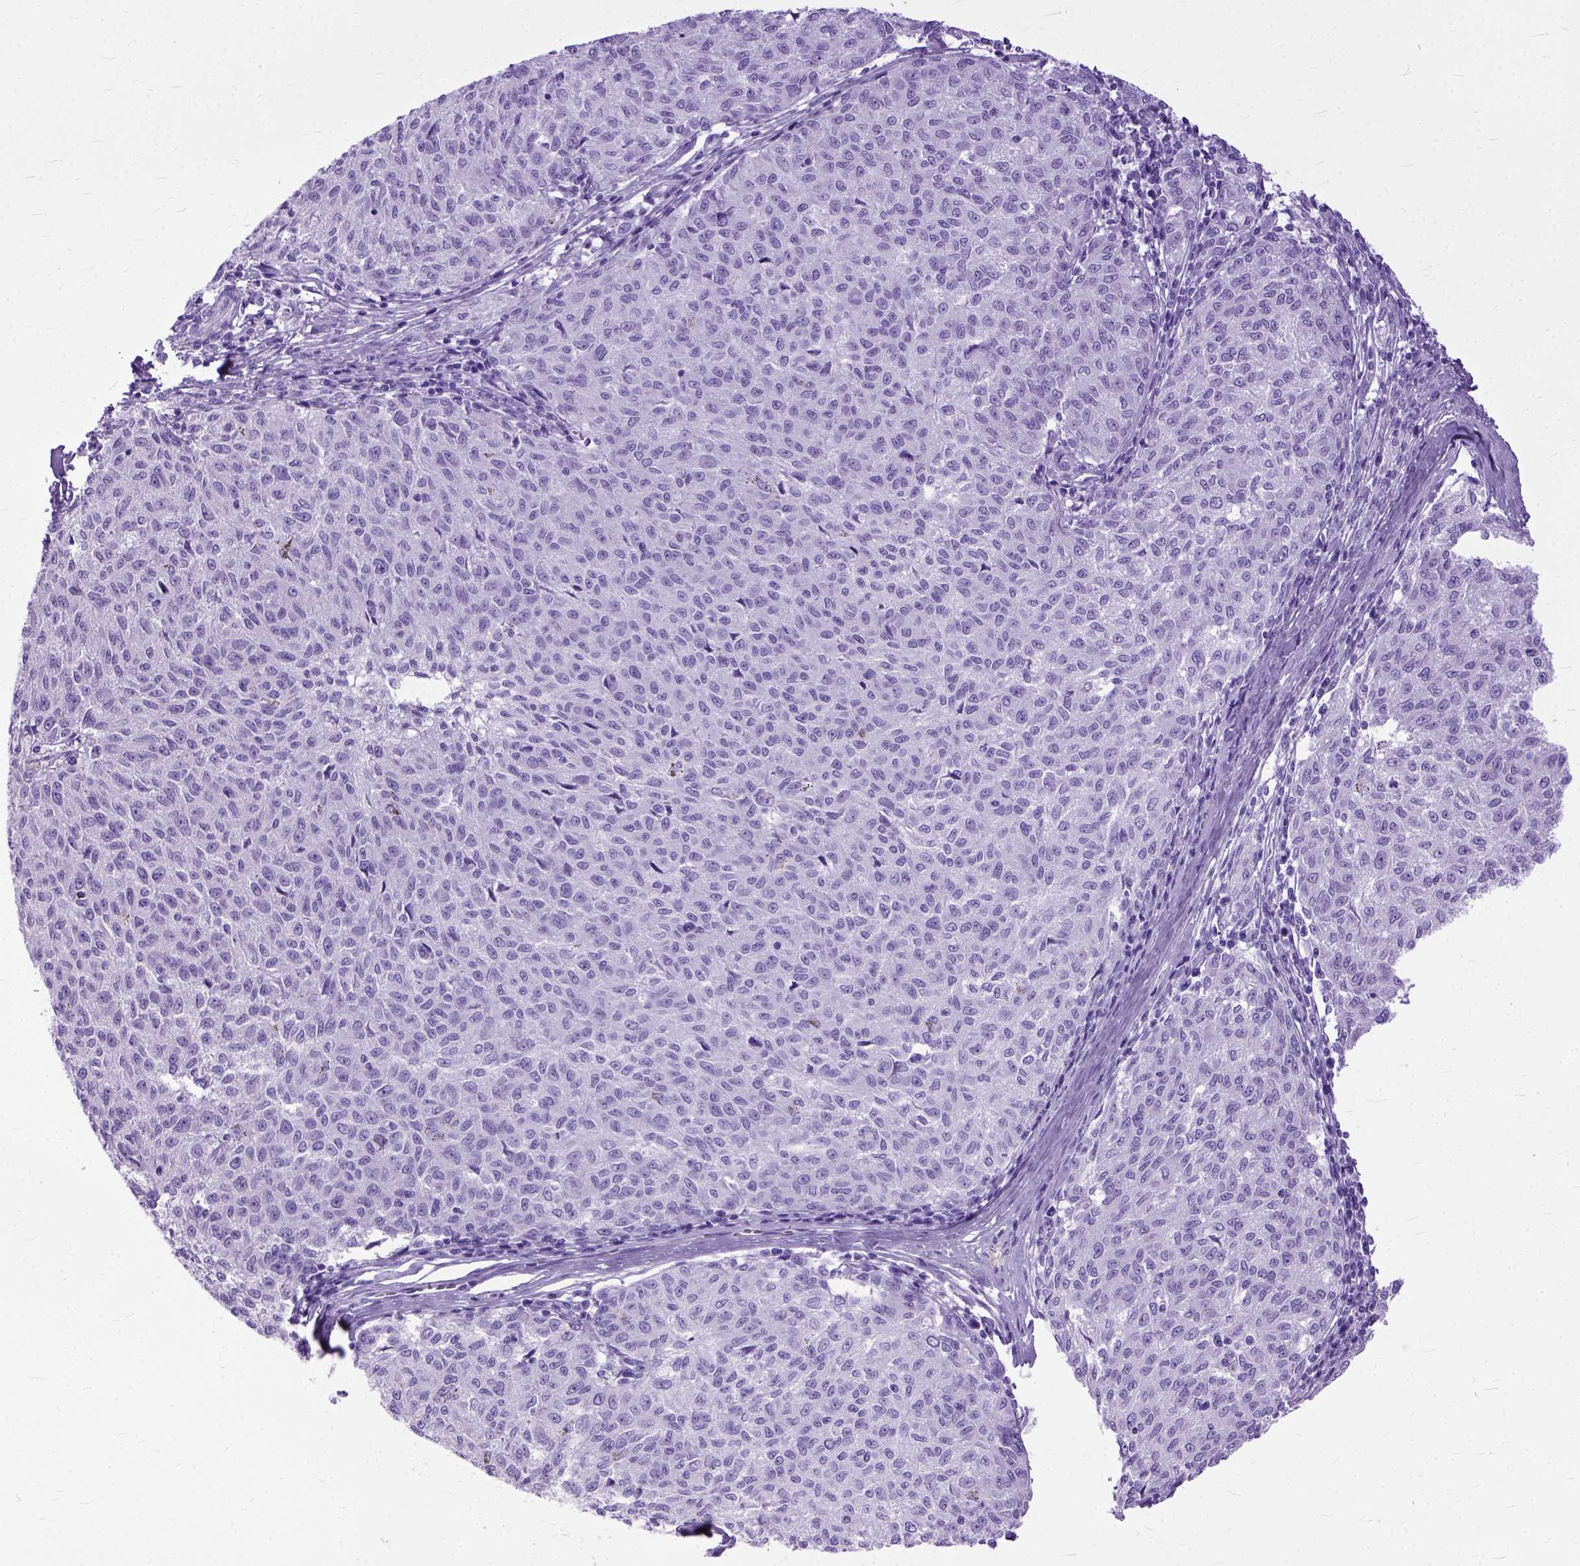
{"staining": {"intensity": "negative", "quantity": "none", "location": "none"}, "tissue": "melanoma", "cell_type": "Tumor cells", "image_type": "cancer", "snomed": [{"axis": "morphology", "description": "Malignant melanoma, NOS"}, {"axis": "topography", "description": "Skin"}], "caption": "The image reveals no staining of tumor cells in malignant melanoma. (DAB immunohistochemistry visualized using brightfield microscopy, high magnification).", "gene": "GNGT1", "patient": {"sex": "female", "age": 72}}